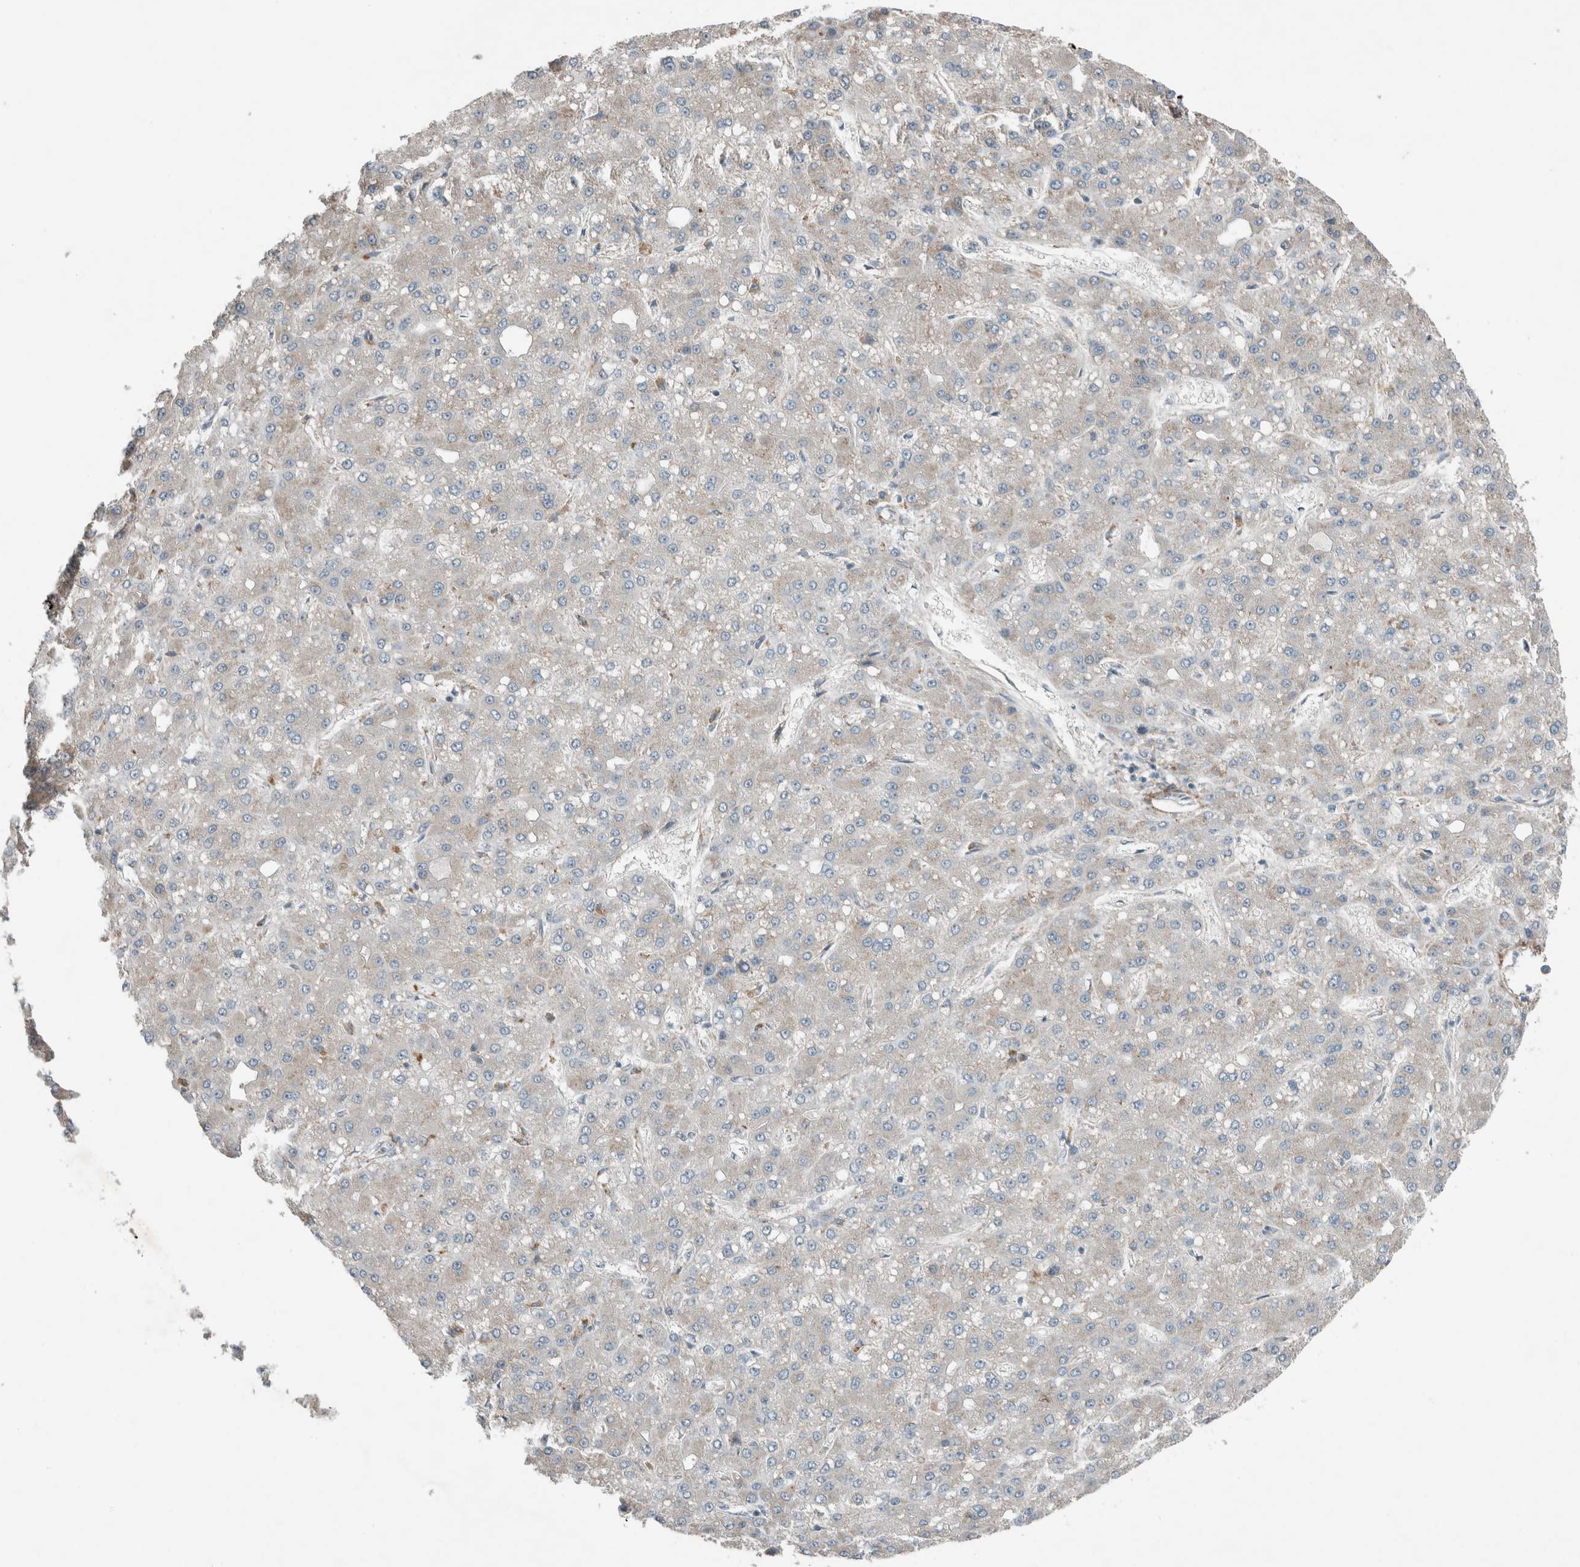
{"staining": {"intensity": "negative", "quantity": "none", "location": "none"}, "tissue": "liver cancer", "cell_type": "Tumor cells", "image_type": "cancer", "snomed": [{"axis": "morphology", "description": "Carcinoma, Hepatocellular, NOS"}, {"axis": "topography", "description": "Liver"}], "caption": "Micrograph shows no protein expression in tumor cells of liver cancer tissue.", "gene": "JADE2", "patient": {"sex": "male", "age": 67}}